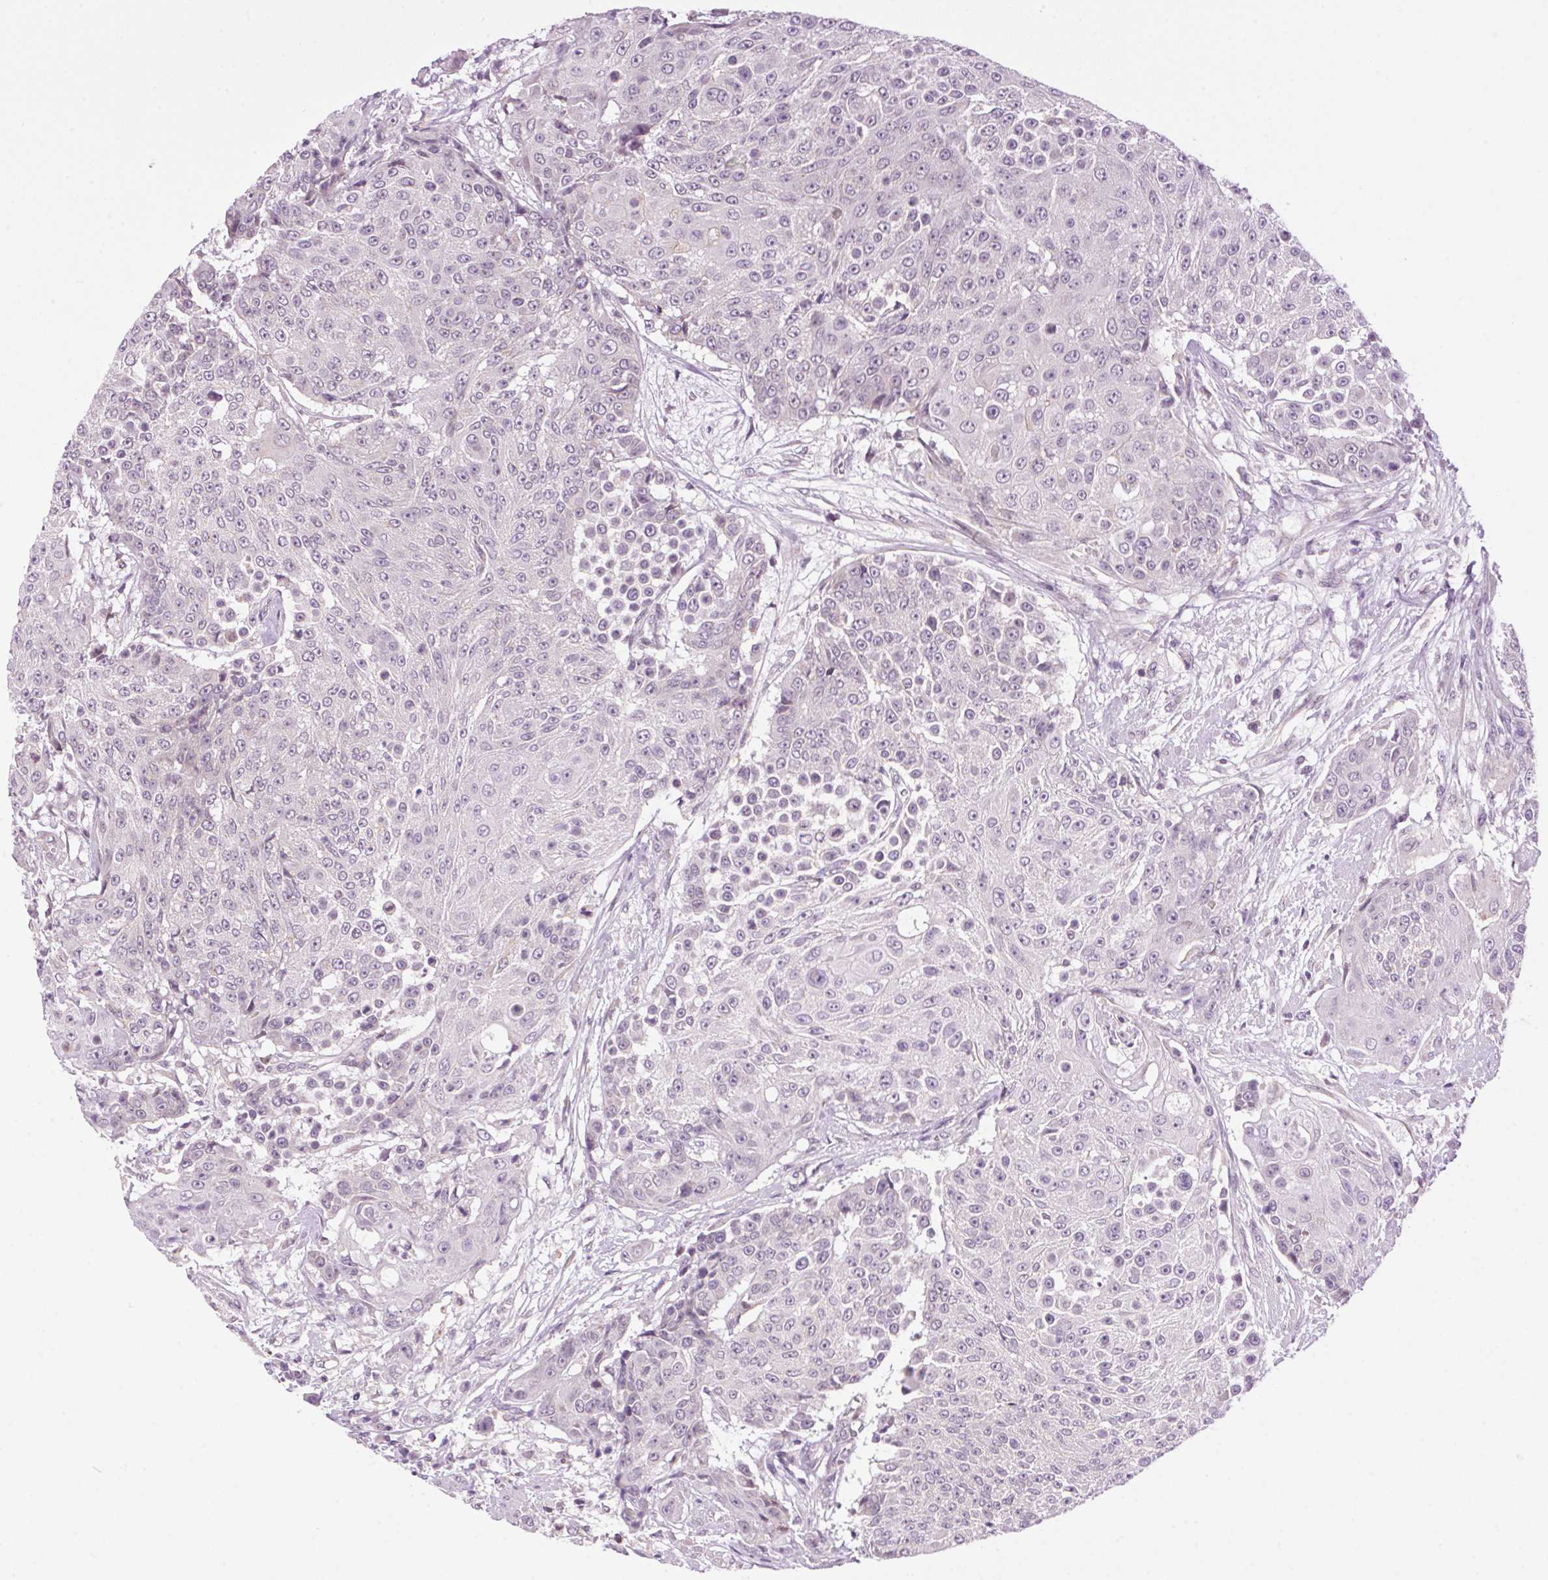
{"staining": {"intensity": "negative", "quantity": "none", "location": "none"}, "tissue": "urothelial cancer", "cell_type": "Tumor cells", "image_type": "cancer", "snomed": [{"axis": "morphology", "description": "Urothelial carcinoma, High grade"}, {"axis": "topography", "description": "Urinary bladder"}], "caption": "IHC micrograph of human urothelial cancer stained for a protein (brown), which demonstrates no expression in tumor cells.", "gene": "SMIM13", "patient": {"sex": "female", "age": 63}}